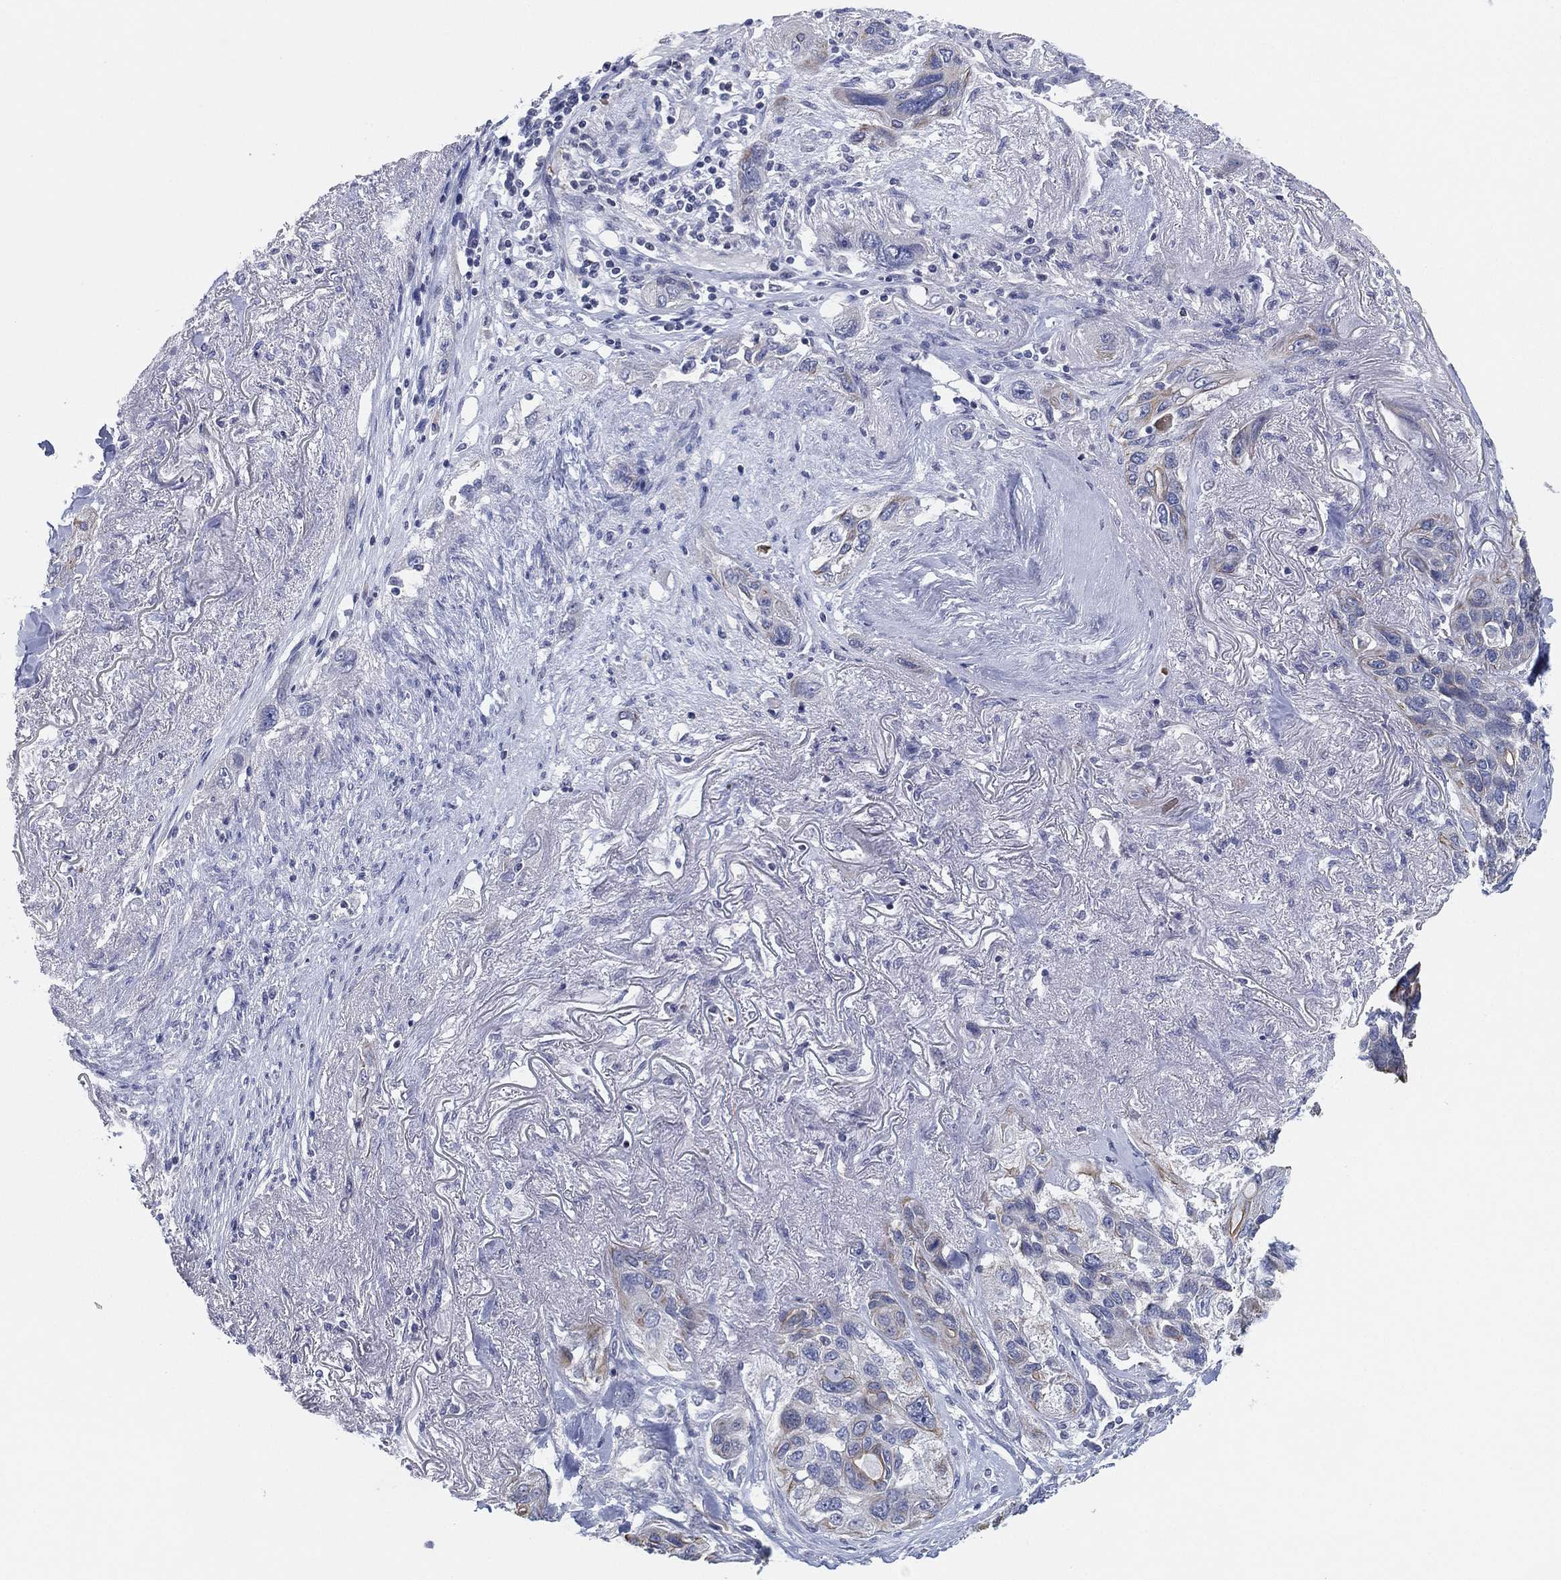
{"staining": {"intensity": "weak", "quantity": "<25%", "location": "cytoplasmic/membranous"}, "tissue": "lung cancer", "cell_type": "Tumor cells", "image_type": "cancer", "snomed": [{"axis": "morphology", "description": "Squamous cell carcinoma, NOS"}, {"axis": "topography", "description": "Lung"}], "caption": "Immunohistochemistry (IHC) image of squamous cell carcinoma (lung) stained for a protein (brown), which shows no positivity in tumor cells. (DAB IHC visualized using brightfield microscopy, high magnification).", "gene": "CFTR", "patient": {"sex": "female", "age": 70}}